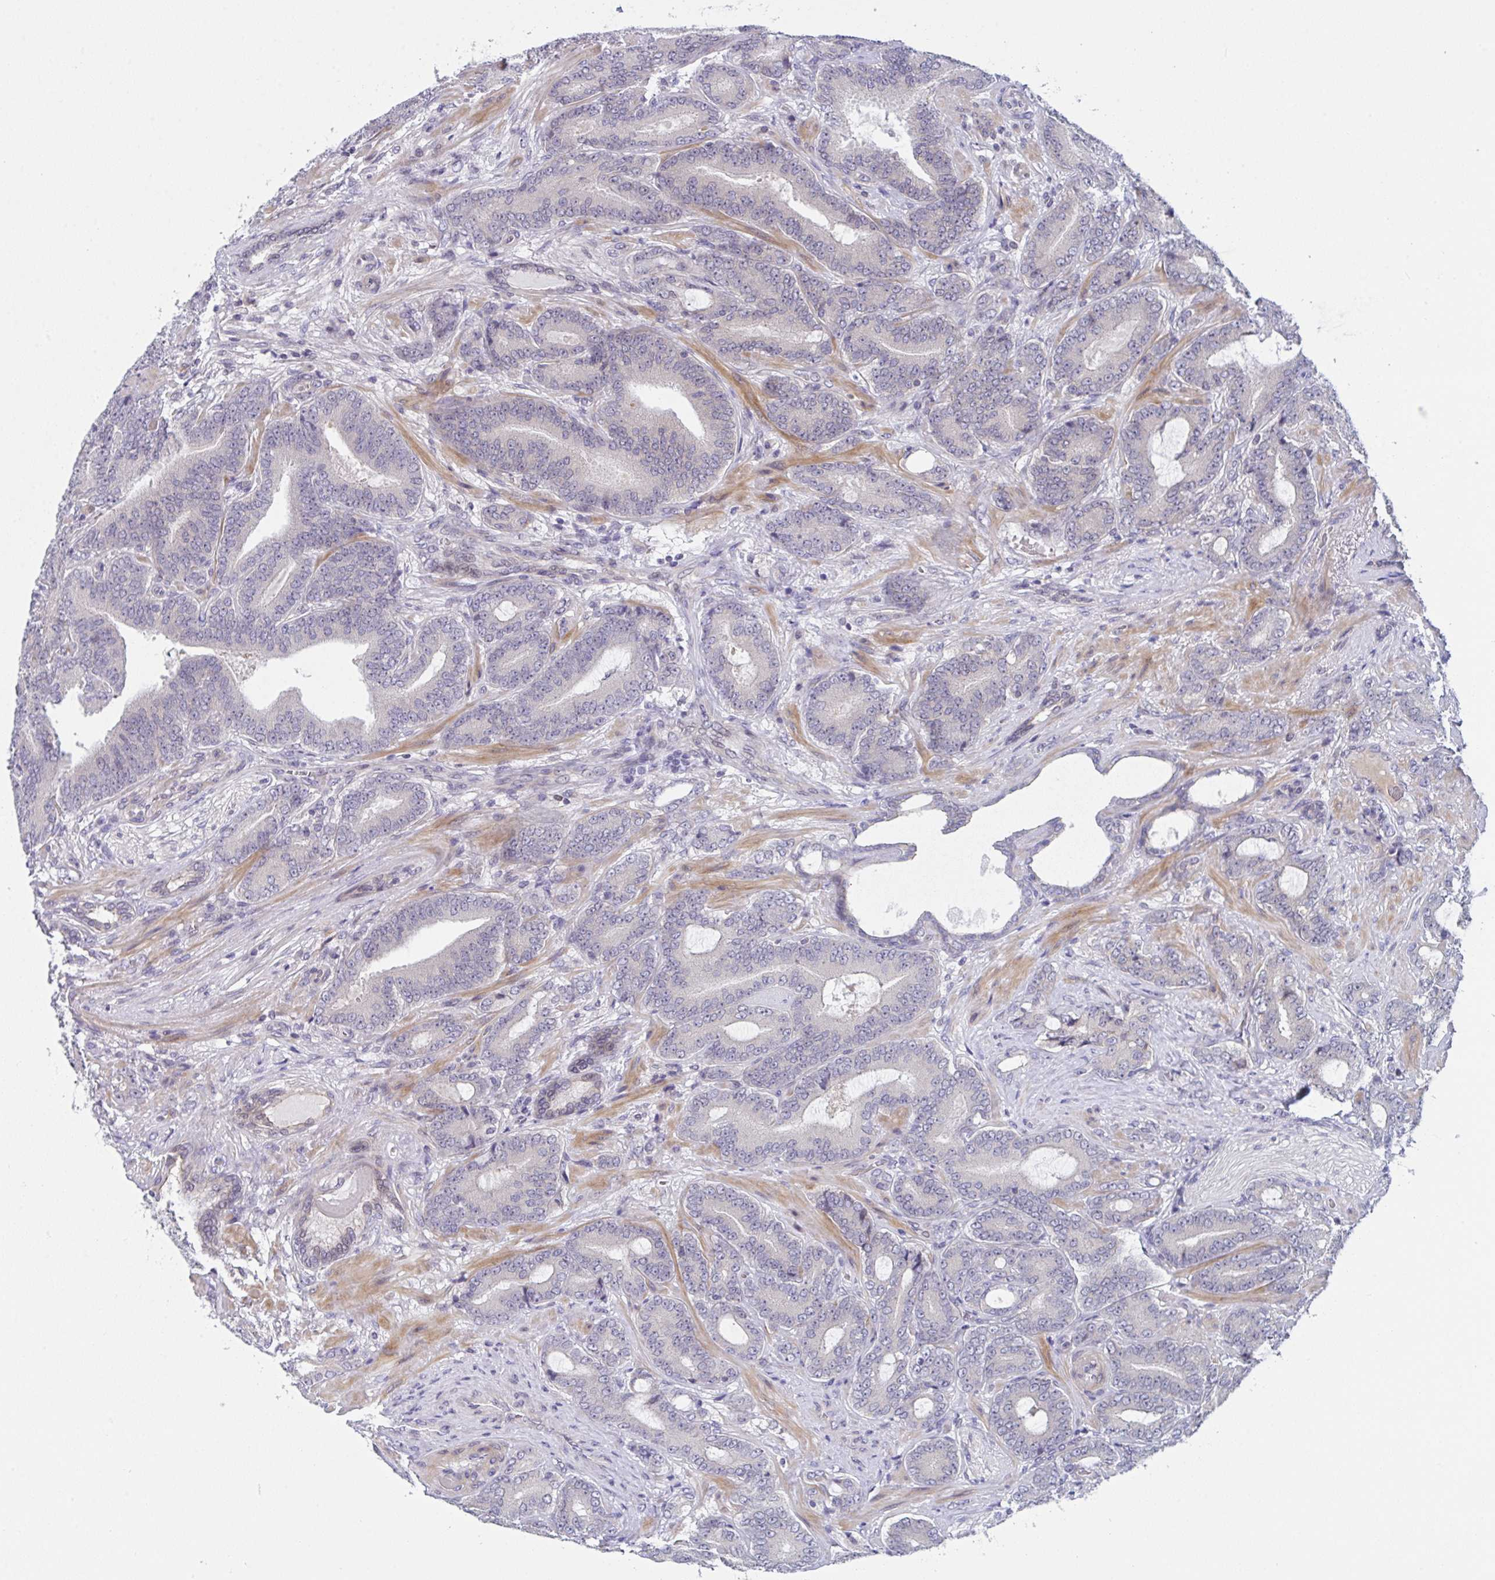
{"staining": {"intensity": "negative", "quantity": "none", "location": "none"}, "tissue": "prostate cancer", "cell_type": "Tumor cells", "image_type": "cancer", "snomed": [{"axis": "morphology", "description": "Adenocarcinoma, High grade"}, {"axis": "topography", "description": "Prostate"}], "caption": "High magnification brightfield microscopy of high-grade adenocarcinoma (prostate) stained with DAB (3,3'-diaminobenzidine) (brown) and counterstained with hematoxylin (blue): tumor cells show no significant positivity.", "gene": "RBM18", "patient": {"sex": "male", "age": 62}}